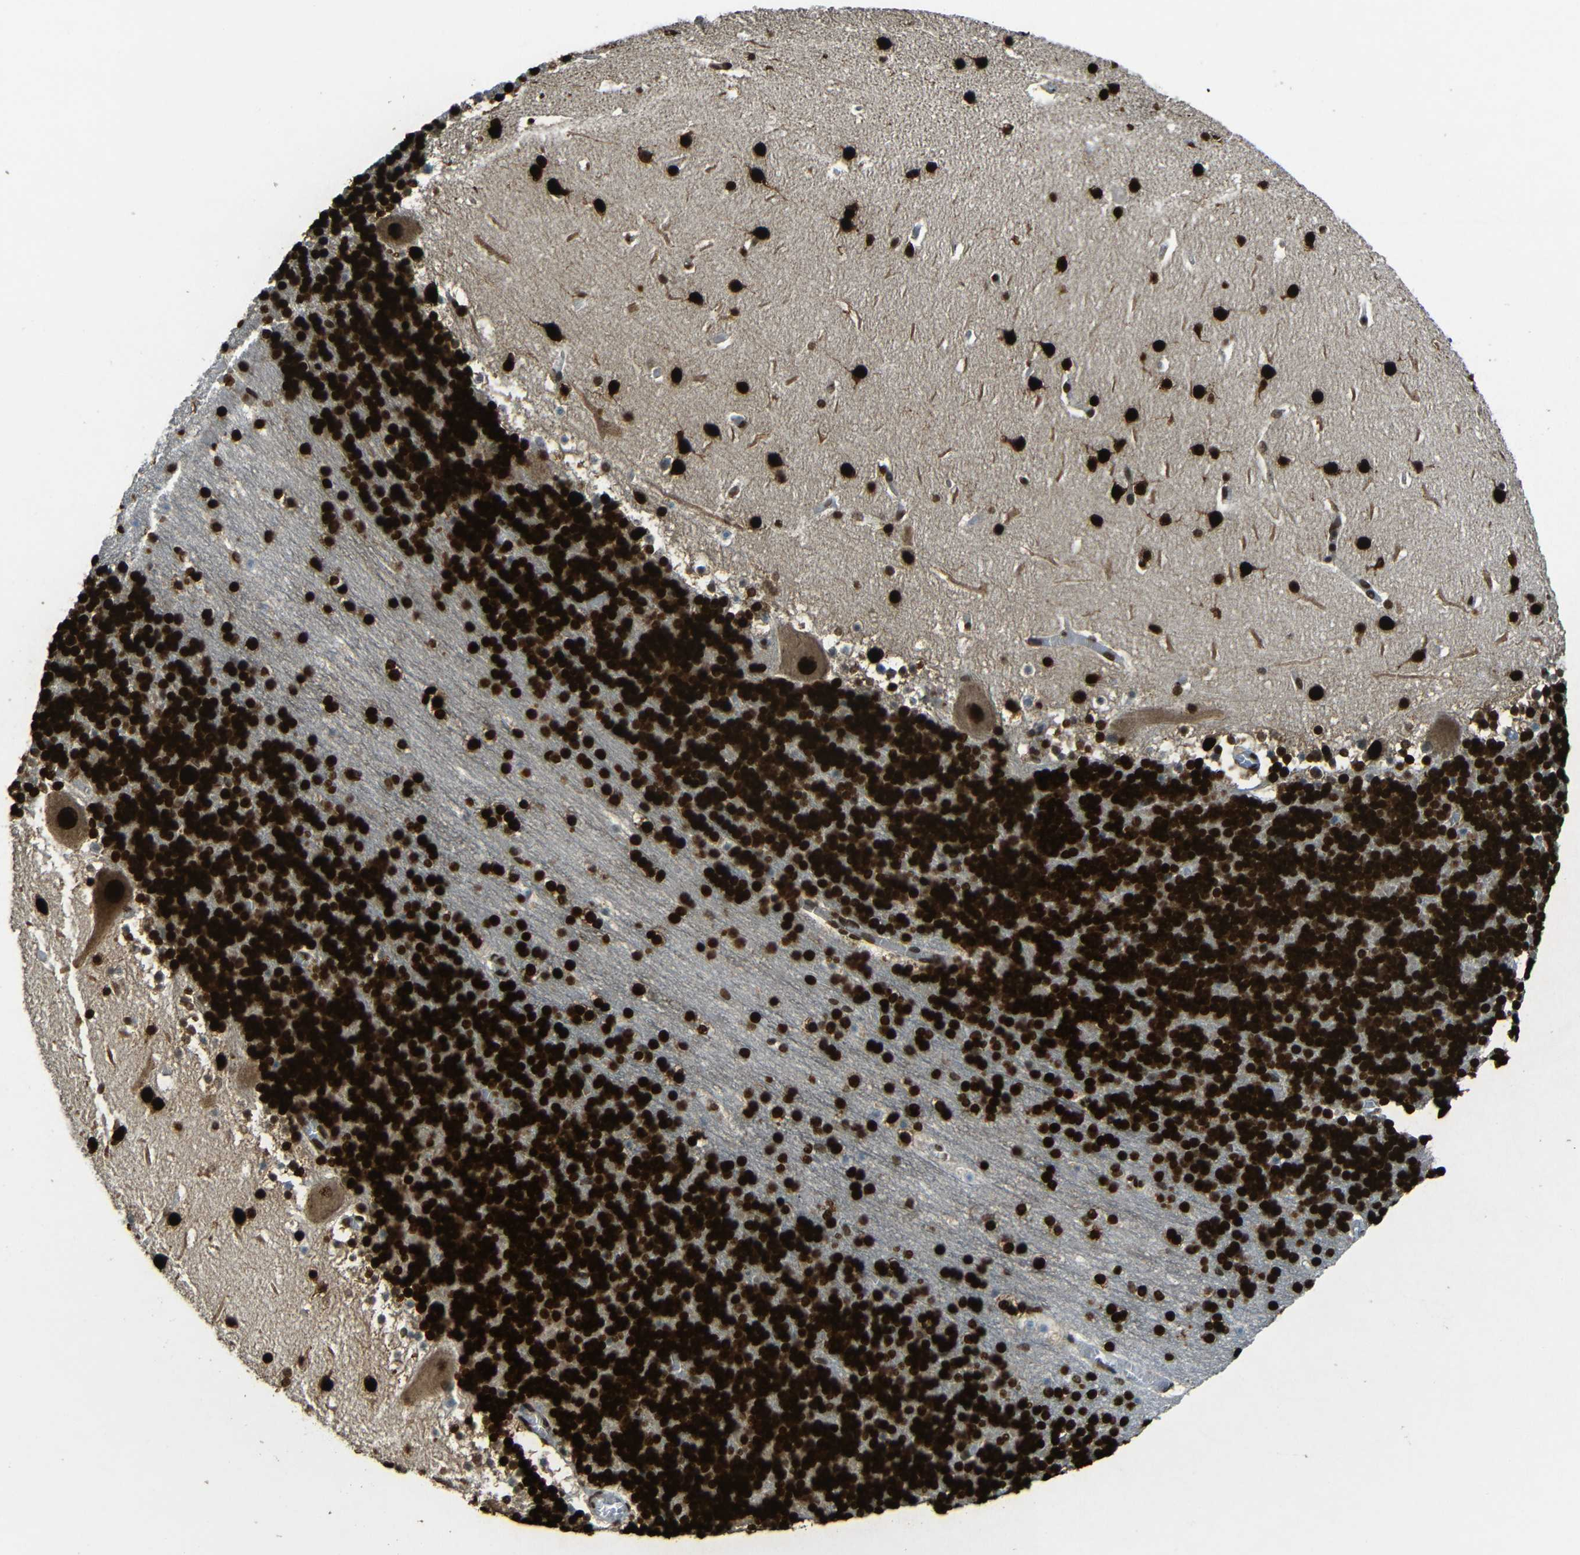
{"staining": {"intensity": "strong", "quantity": ">75%", "location": "nuclear"}, "tissue": "cerebellum", "cell_type": "Cells in granular layer", "image_type": "normal", "snomed": [{"axis": "morphology", "description": "Normal tissue, NOS"}, {"axis": "topography", "description": "Cerebellum"}], "caption": "Brown immunohistochemical staining in unremarkable cerebellum exhibits strong nuclear positivity in about >75% of cells in granular layer.", "gene": "PSIP1", "patient": {"sex": "male", "age": 45}}